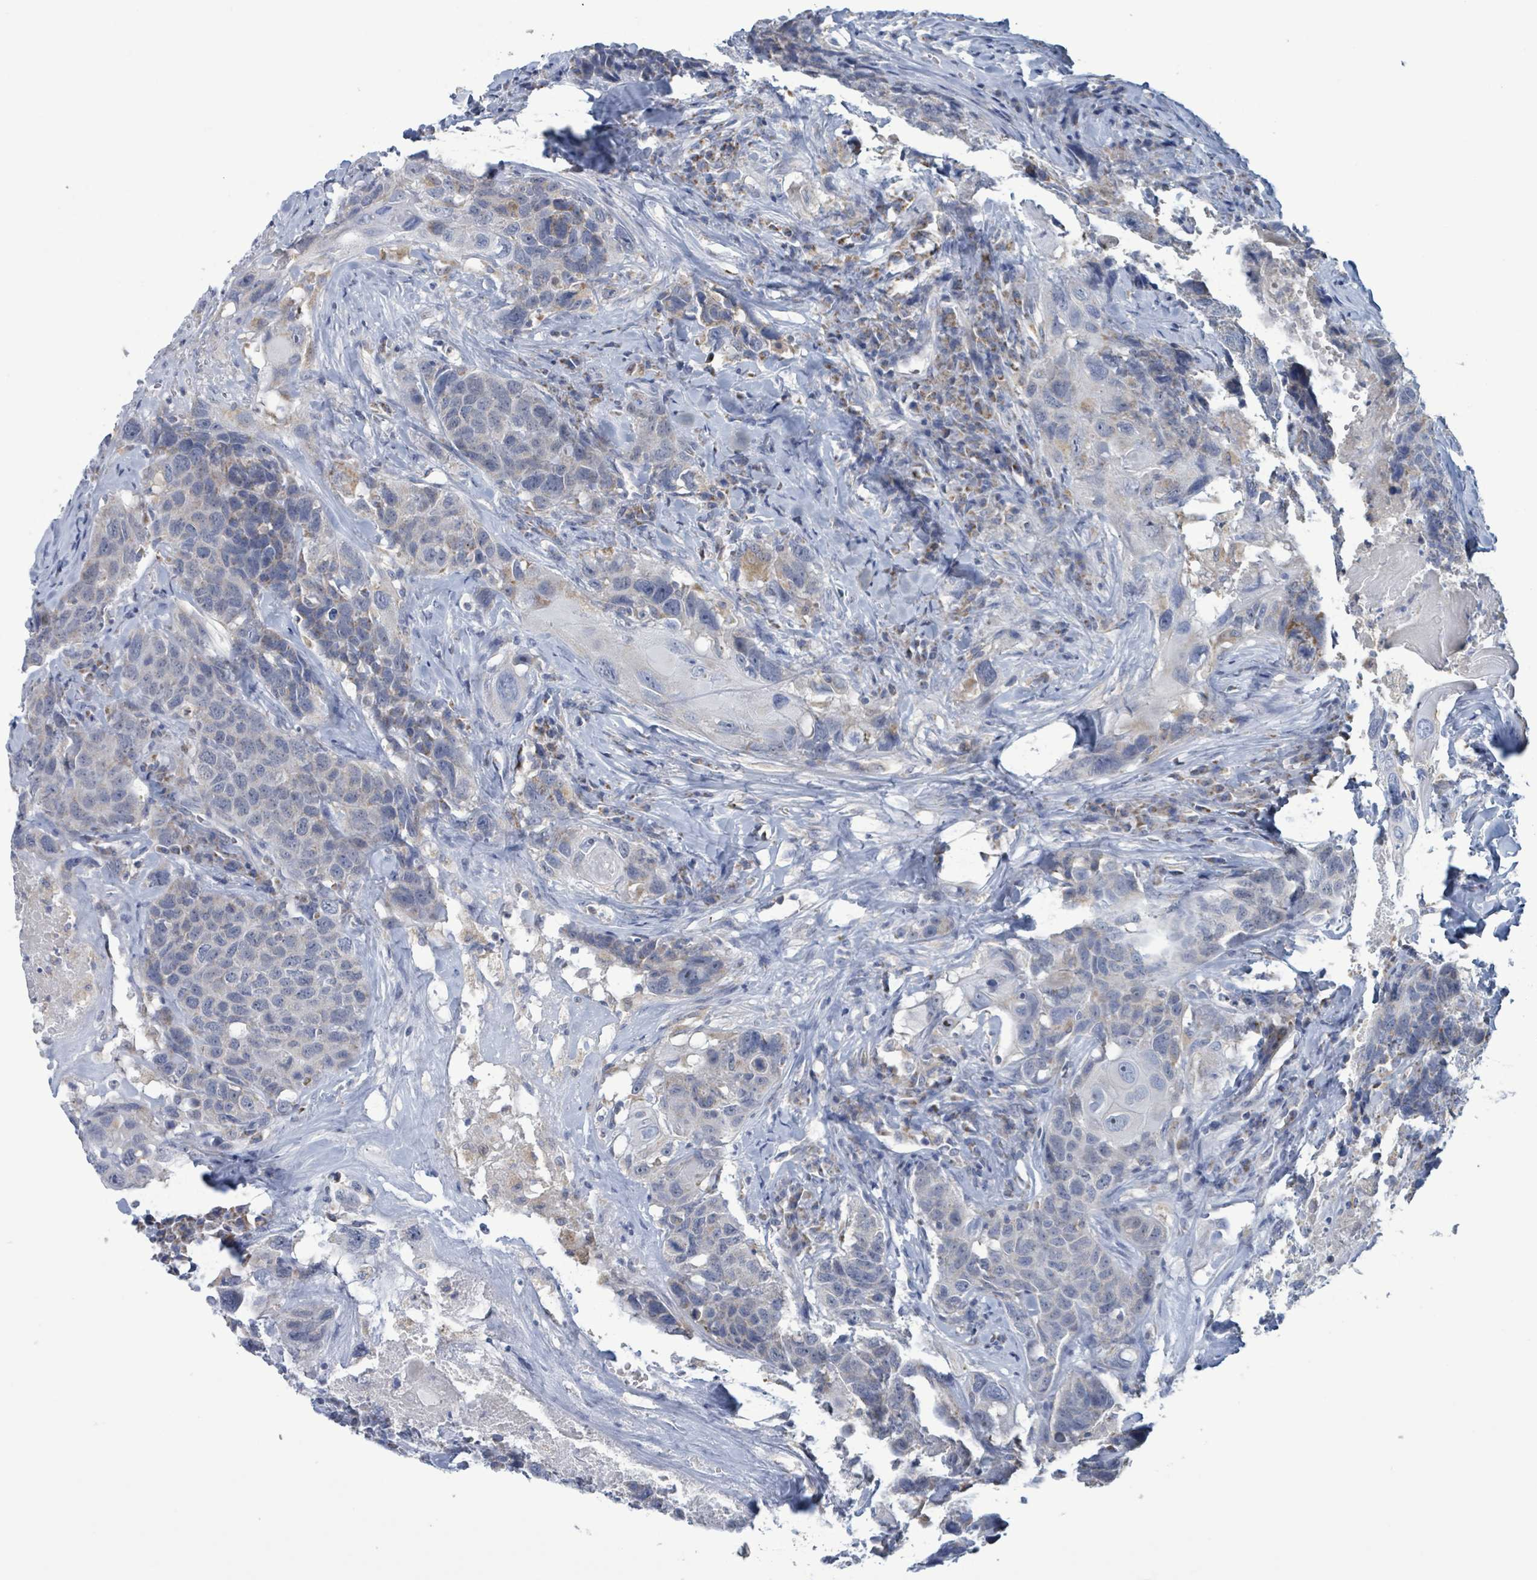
{"staining": {"intensity": "negative", "quantity": "none", "location": "none"}, "tissue": "head and neck cancer", "cell_type": "Tumor cells", "image_type": "cancer", "snomed": [{"axis": "morphology", "description": "Squamous cell carcinoma, NOS"}, {"axis": "topography", "description": "Head-Neck"}], "caption": "Immunohistochemistry of human head and neck squamous cell carcinoma exhibits no positivity in tumor cells.", "gene": "AKR1C4", "patient": {"sex": "male", "age": 66}}